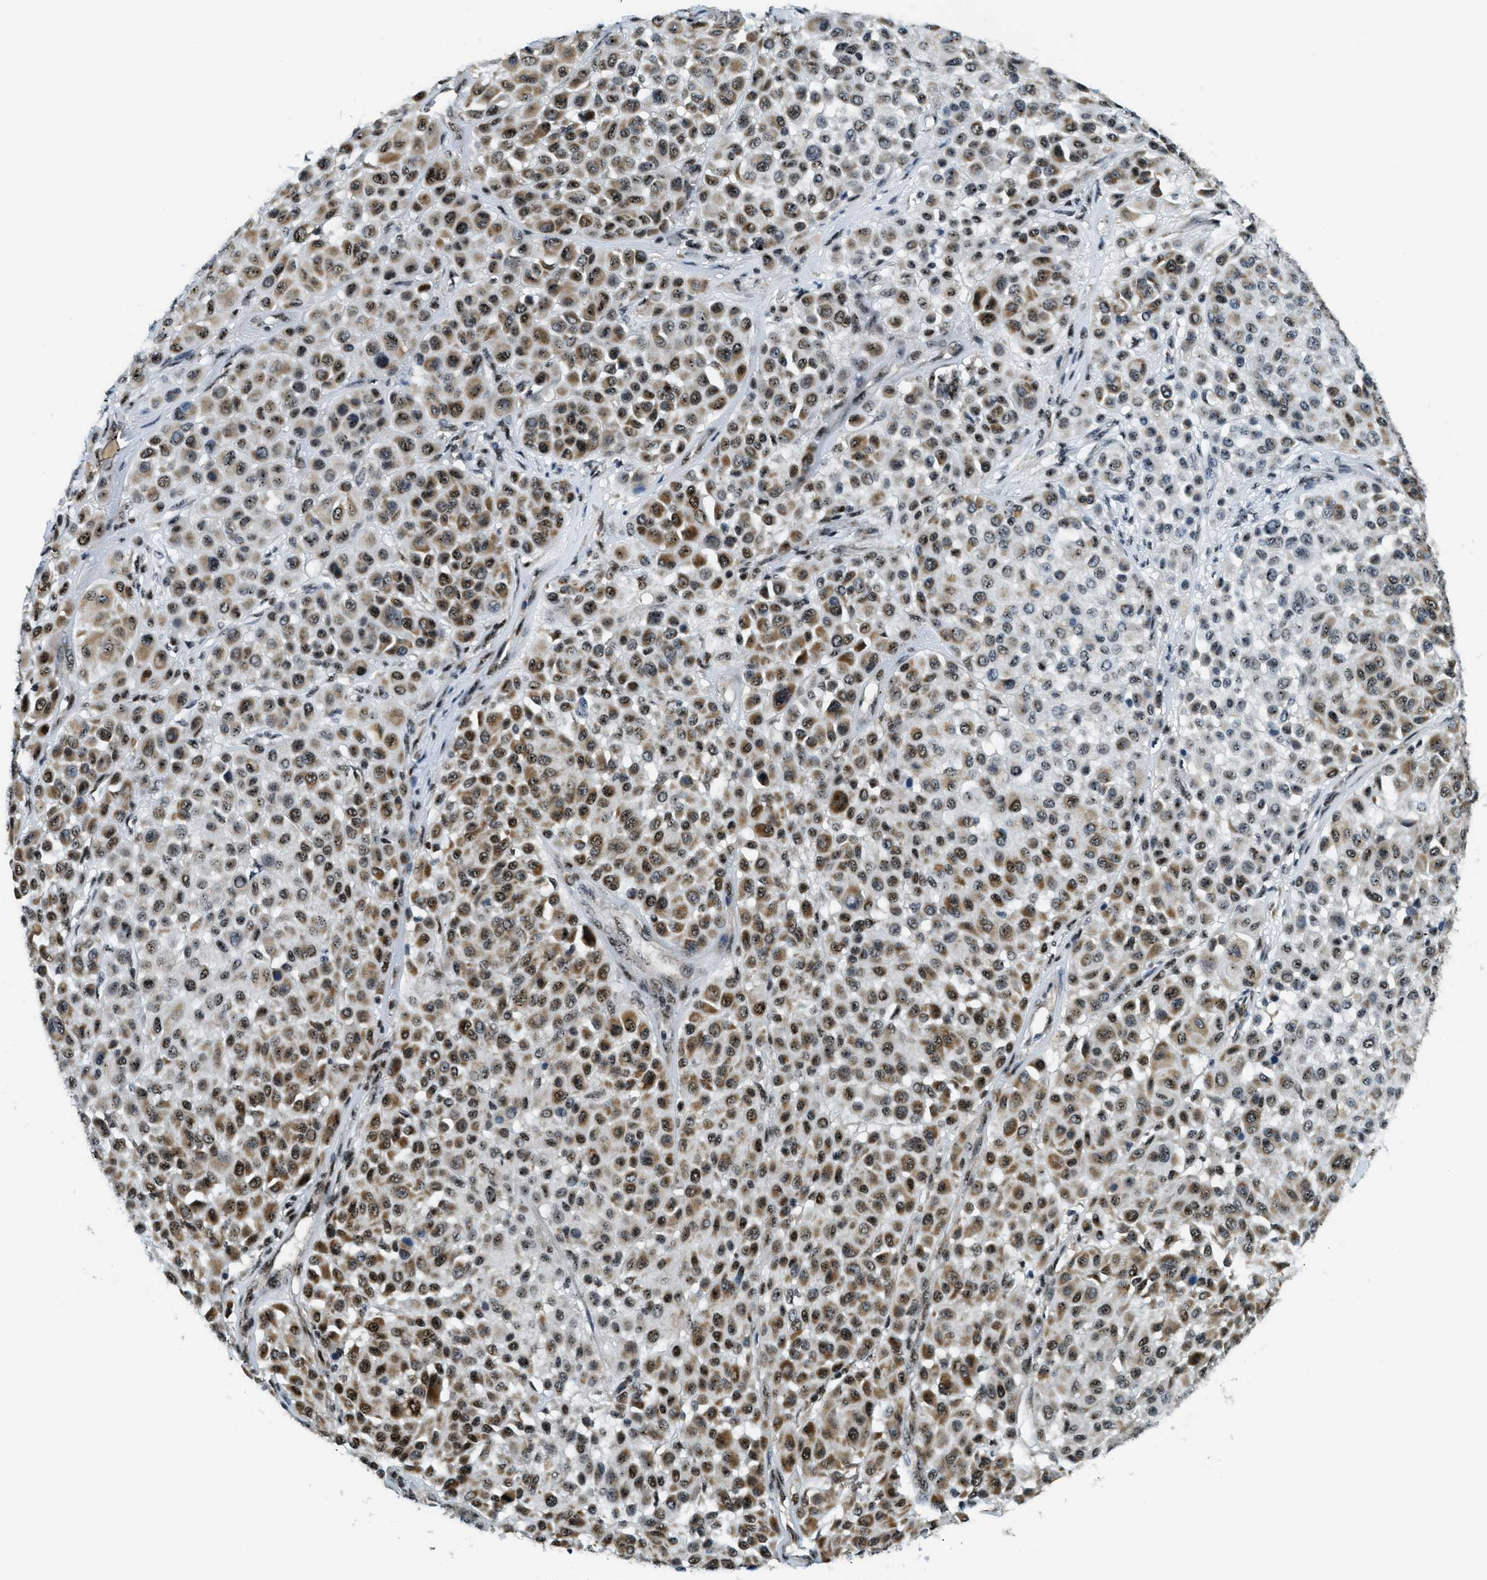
{"staining": {"intensity": "strong", "quantity": ">75%", "location": "cytoplasmic/membranous,nuclear"}, "tissue": "melanoma", "cell_type": "Tumor cells", "image_type": "cancer", "snomed": [{"axis": "morphology", "description": "Malignant melanoma, Metastatic site"}, {"axis": "topography", "description": "Soft tissue"}], "caption": "Human malignant melanoma (metastatic site) stained with a brown dye reveals strong cytoplasmic/membranous and nuclear positive staining in approximately >75% of tumor cells.", "gene": "SP100", "patient": {"sex": "male", "age": 41}}